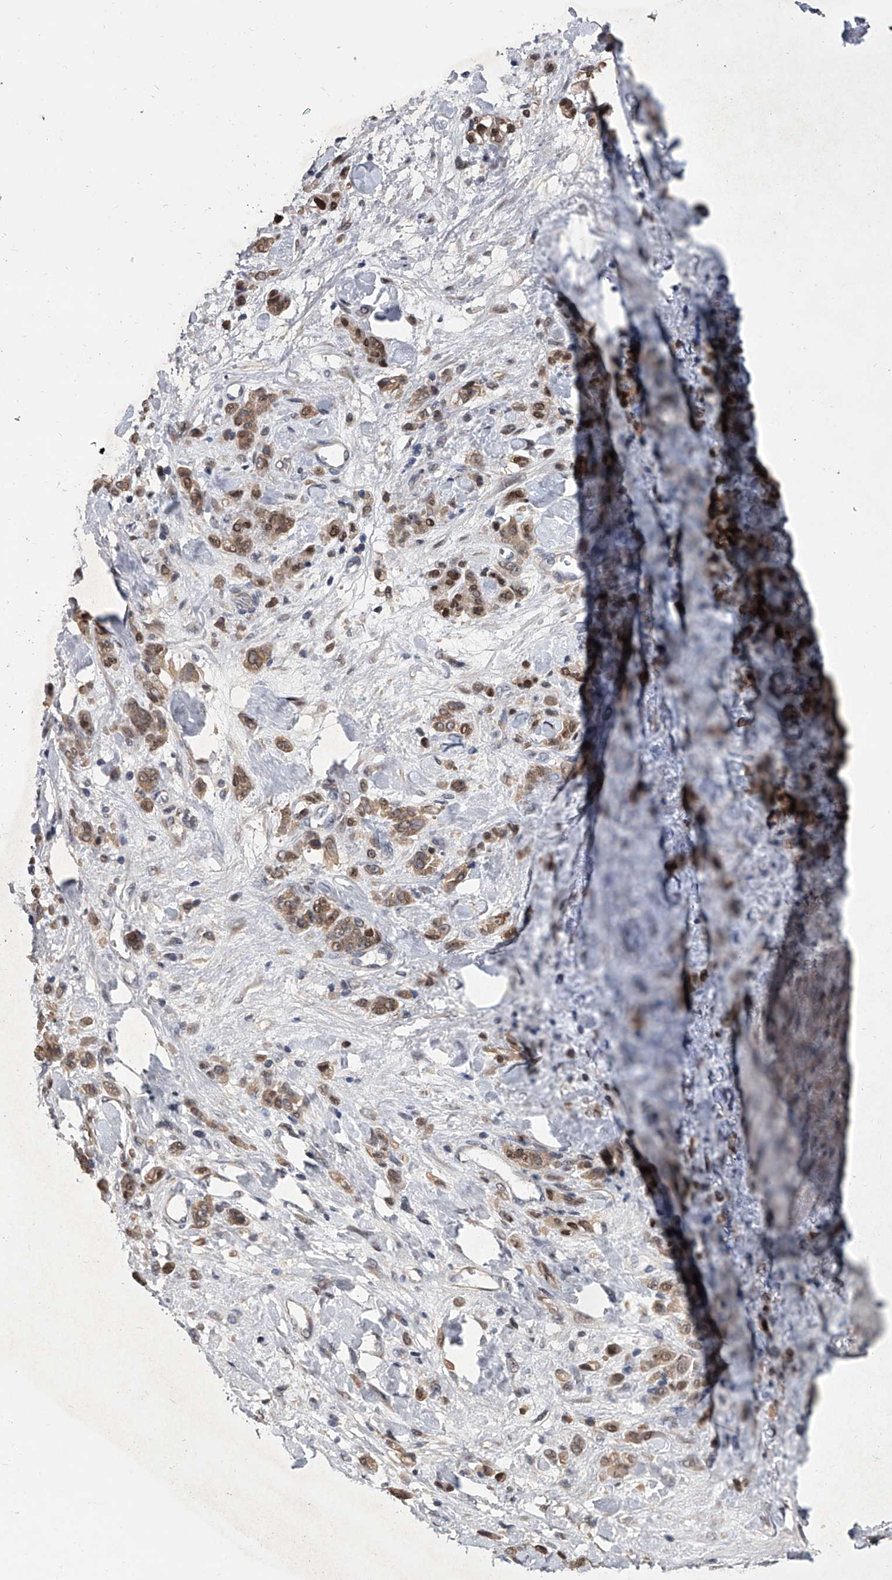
{"staining": {"intensity": "moderate", "quantity": ">75%", "location": "cytoplasmic/membranous,nuclear"}, "tissue": "stomach cancer", "cell_type": "Tumor cells", "image_type": "cancer", "snomed": [{"axis": "morphology", "description": "Normal tissue, NOS"}, {"axis": "morphology", "description": "Adenocarcinoma, NOS"}, {"axis": "topography", "description": "Stomach"}], "caption": "Immunohistochemical staining of human stomach cancer shows moderate cytoplasmic/membranous and nuclear protein staining in about >75% of tumor cells.", "gene": "BHLHE23", "patient": {"sex": "male", "age": 82}}